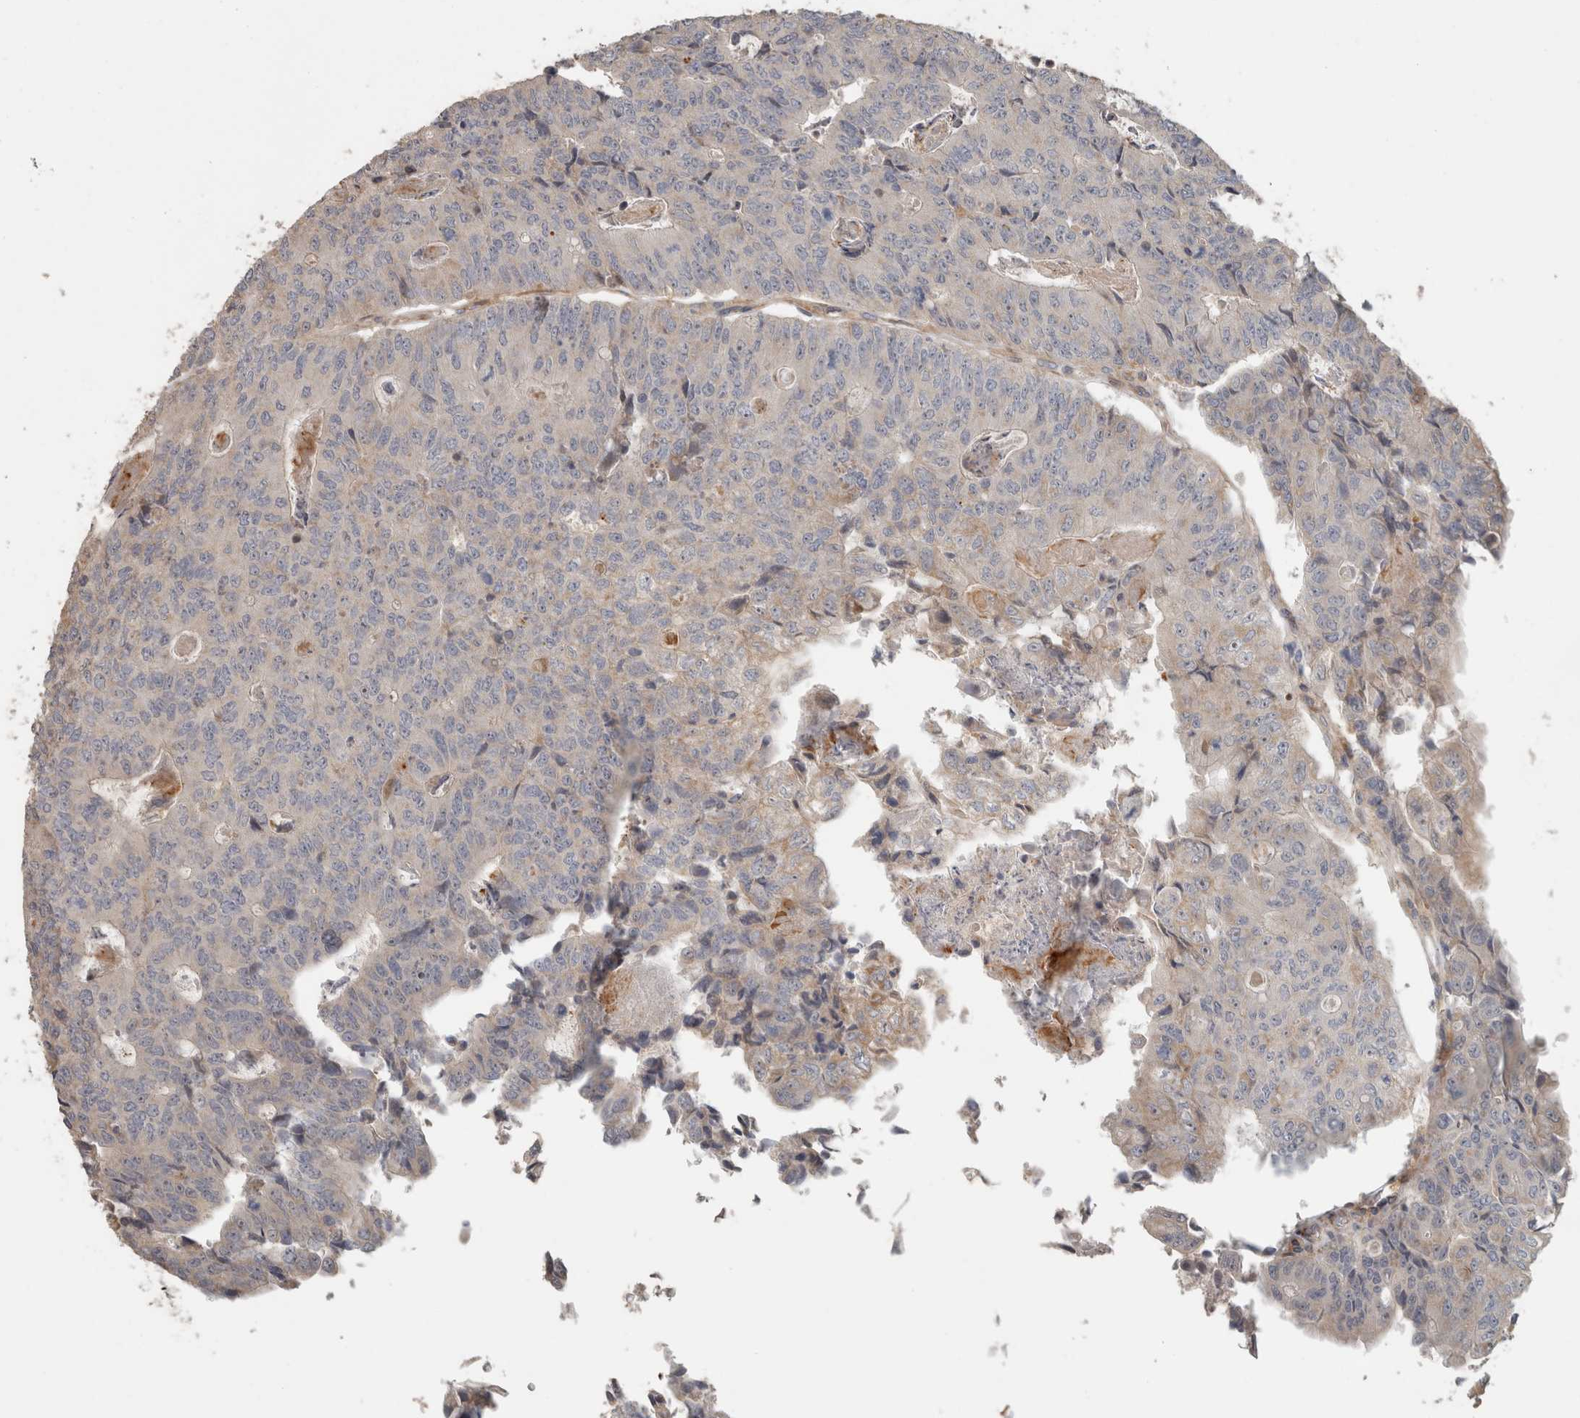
{"staining": {"intensity": "negative", "quantity": "none", "location": "none"}, "tissue": "colorectal cancer", "cell_type": "Tumor cells", "image_type": "cancer", "snomed": [{"axis": "morphology", "description": "Adenocarcinoma, NOS"}, {"axis": "topography", "description": "Colon"}], "caption": "High power microscopy image of an IHC histopathology image of colorectal adenocarcinoma, revealing no significant positivity in tumor cells.", "gene": "SIPA1L2", "patient": {"sex": "female", "age": 67}}